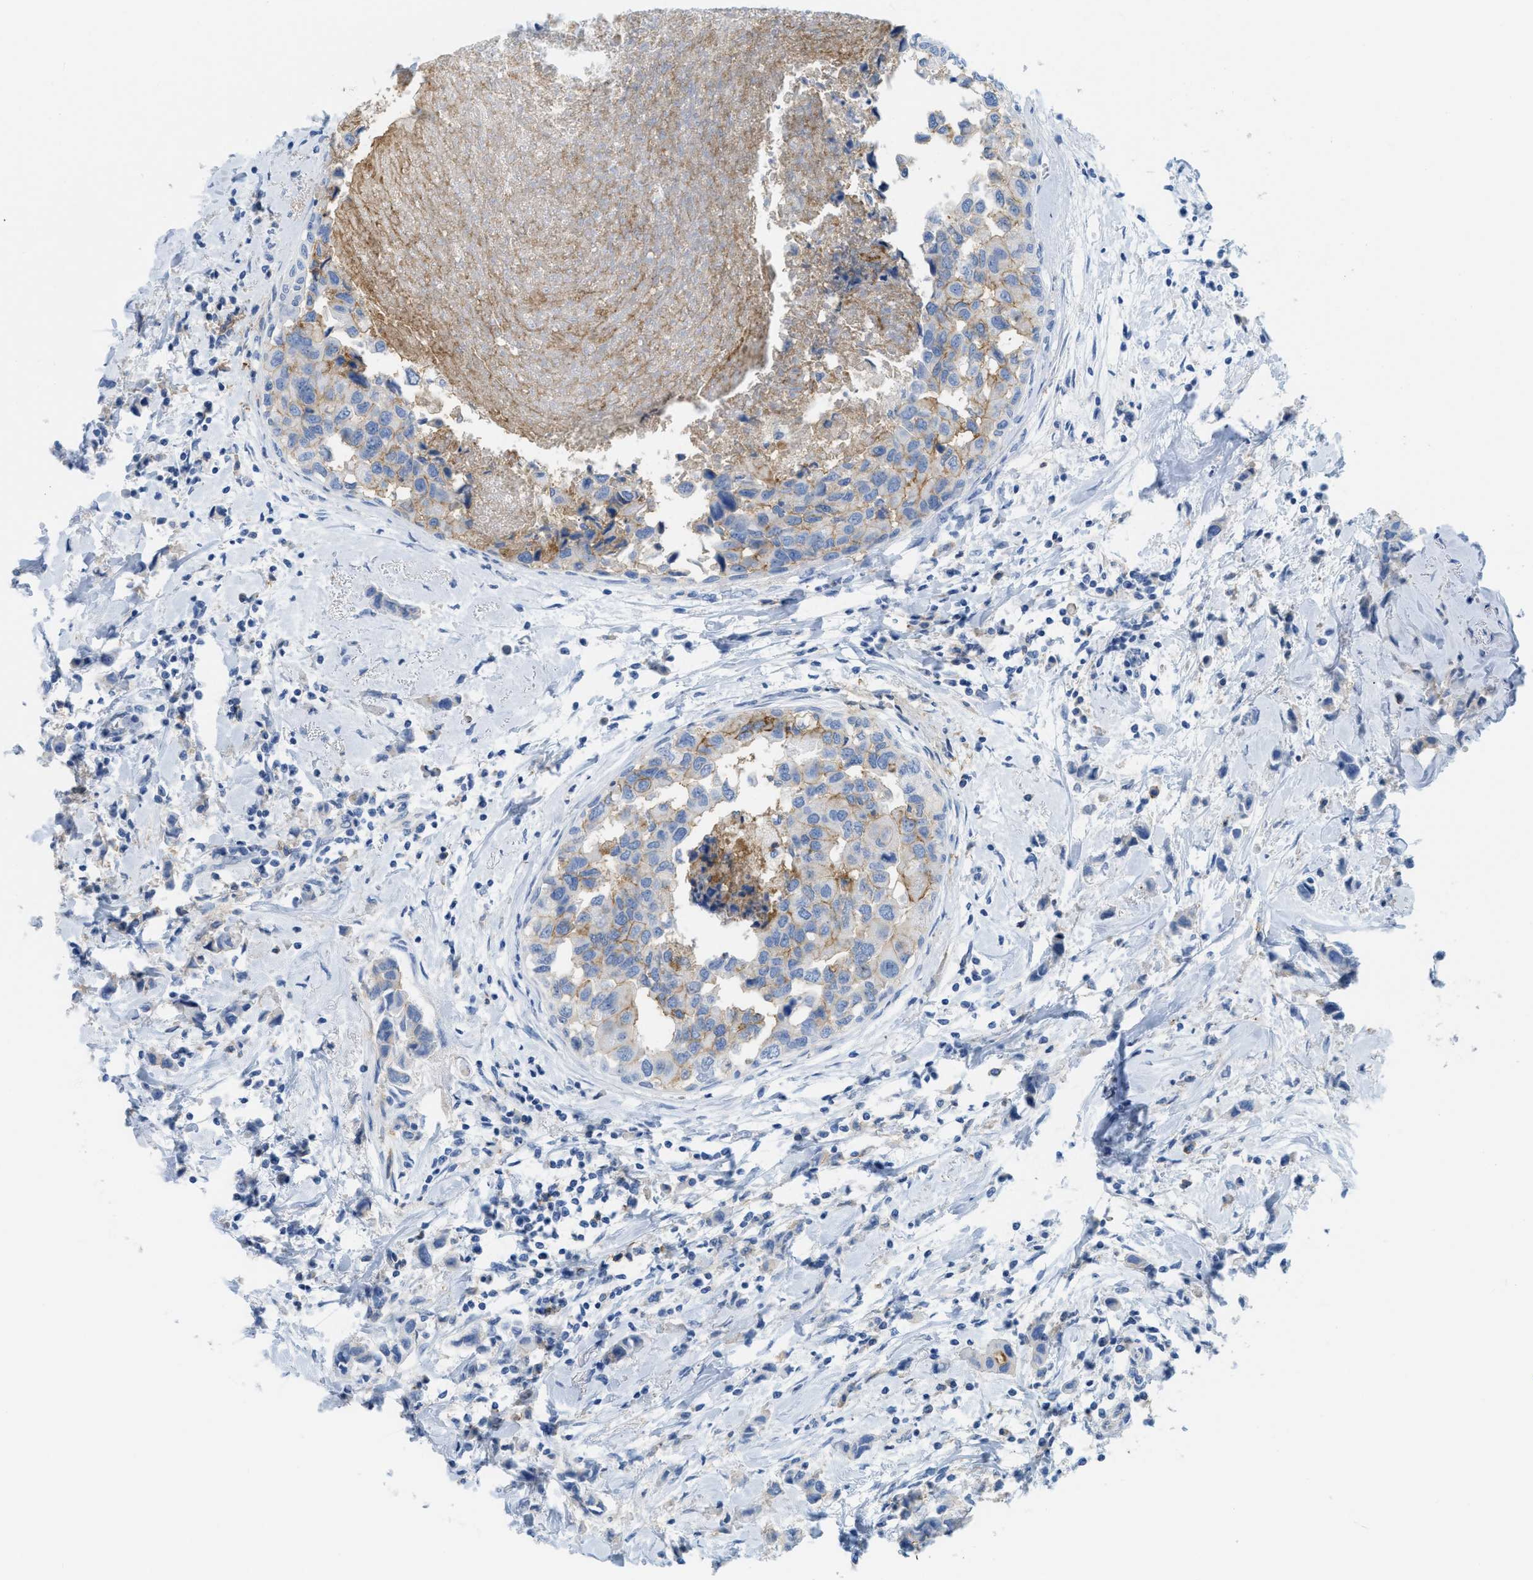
{"staining": {"intensity": "moderate", "quantity": "<25%", "location": "cytoplasmic/membranous"}, "tissue": "breast cancer", "cell_type": "Tumor cells", "image_type": "cancer", "snomed": [{"axis": "morphology", "description": "Normal tissue, NOS"}, {"axis": "morphology", "description": "Duct carcinoma"}, {"axis": "topography", "description": "Breast"}], "caption": "Moderate cytoplasmic/membranous staining for a protein is appreciated in approximately <25% of tumor cells of intraductal carcinoma (breast) using immunohistochemistry.", "gene": "SLC3A2", "patient": {"sex": "female", "age": 50}}